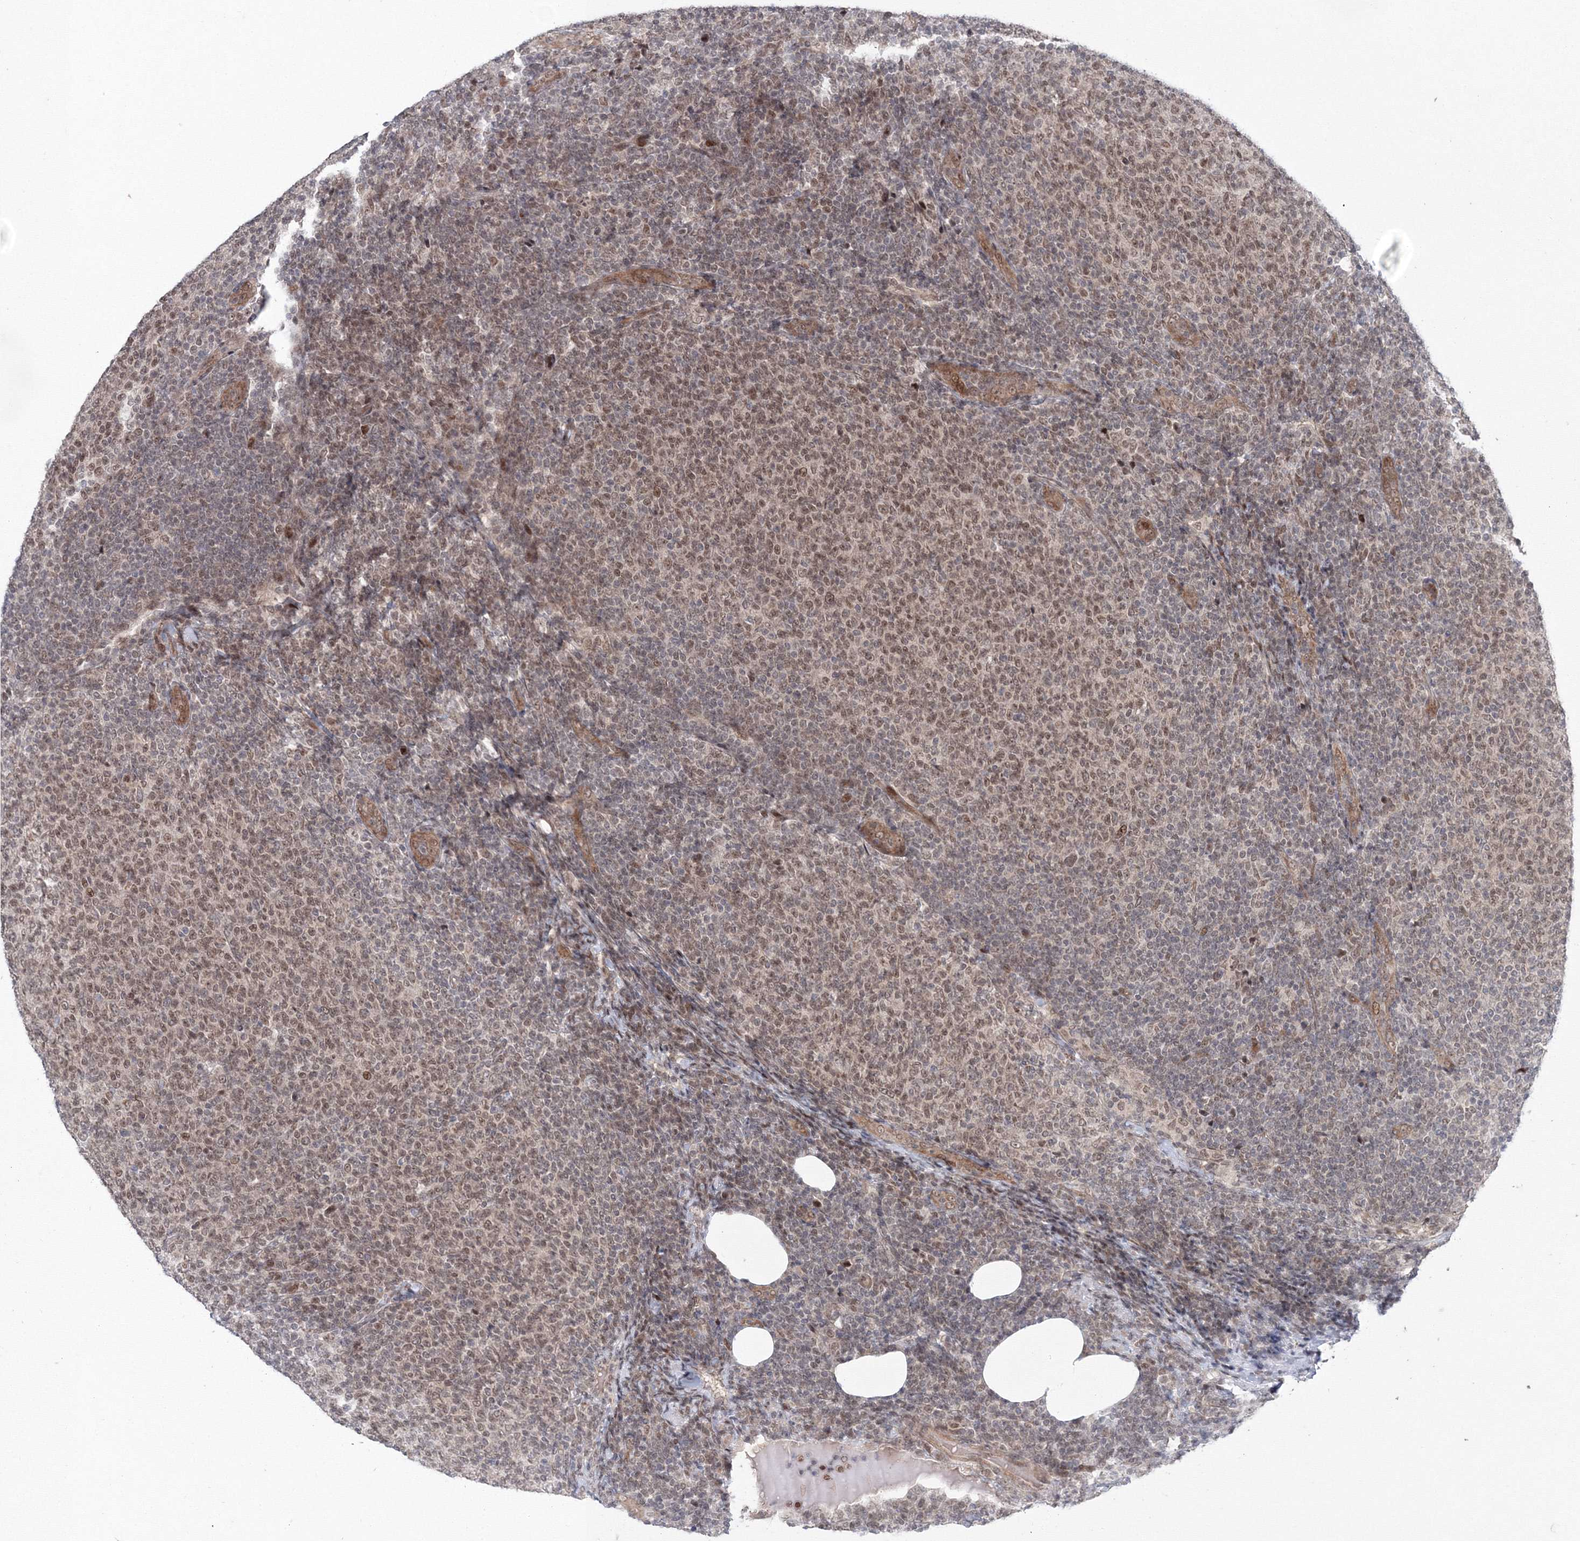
{"staining": {"intensity": "moderate", "quantity": "25%-75%", "location": "nuclear"}, "tissue": "lymphoma", "cell_type": "Tumor cells", "image_type": "cancer", "snomed": [{"axis": "morphology", "description": "Malignant lymphoma, non-Hodgkin's type, Low grade"}, {"axis": "topography", "description": "Lymph node"}], "caption": "Human low-grade malignant lymphoma, non-Hodgkin's type stained for a protein (brown) demonstrates moderate nuclear positive expression in approximately 25%-75% of tumor cells.", "gene": "NOA1", "patient": {"sex": "male", "age": 66}}